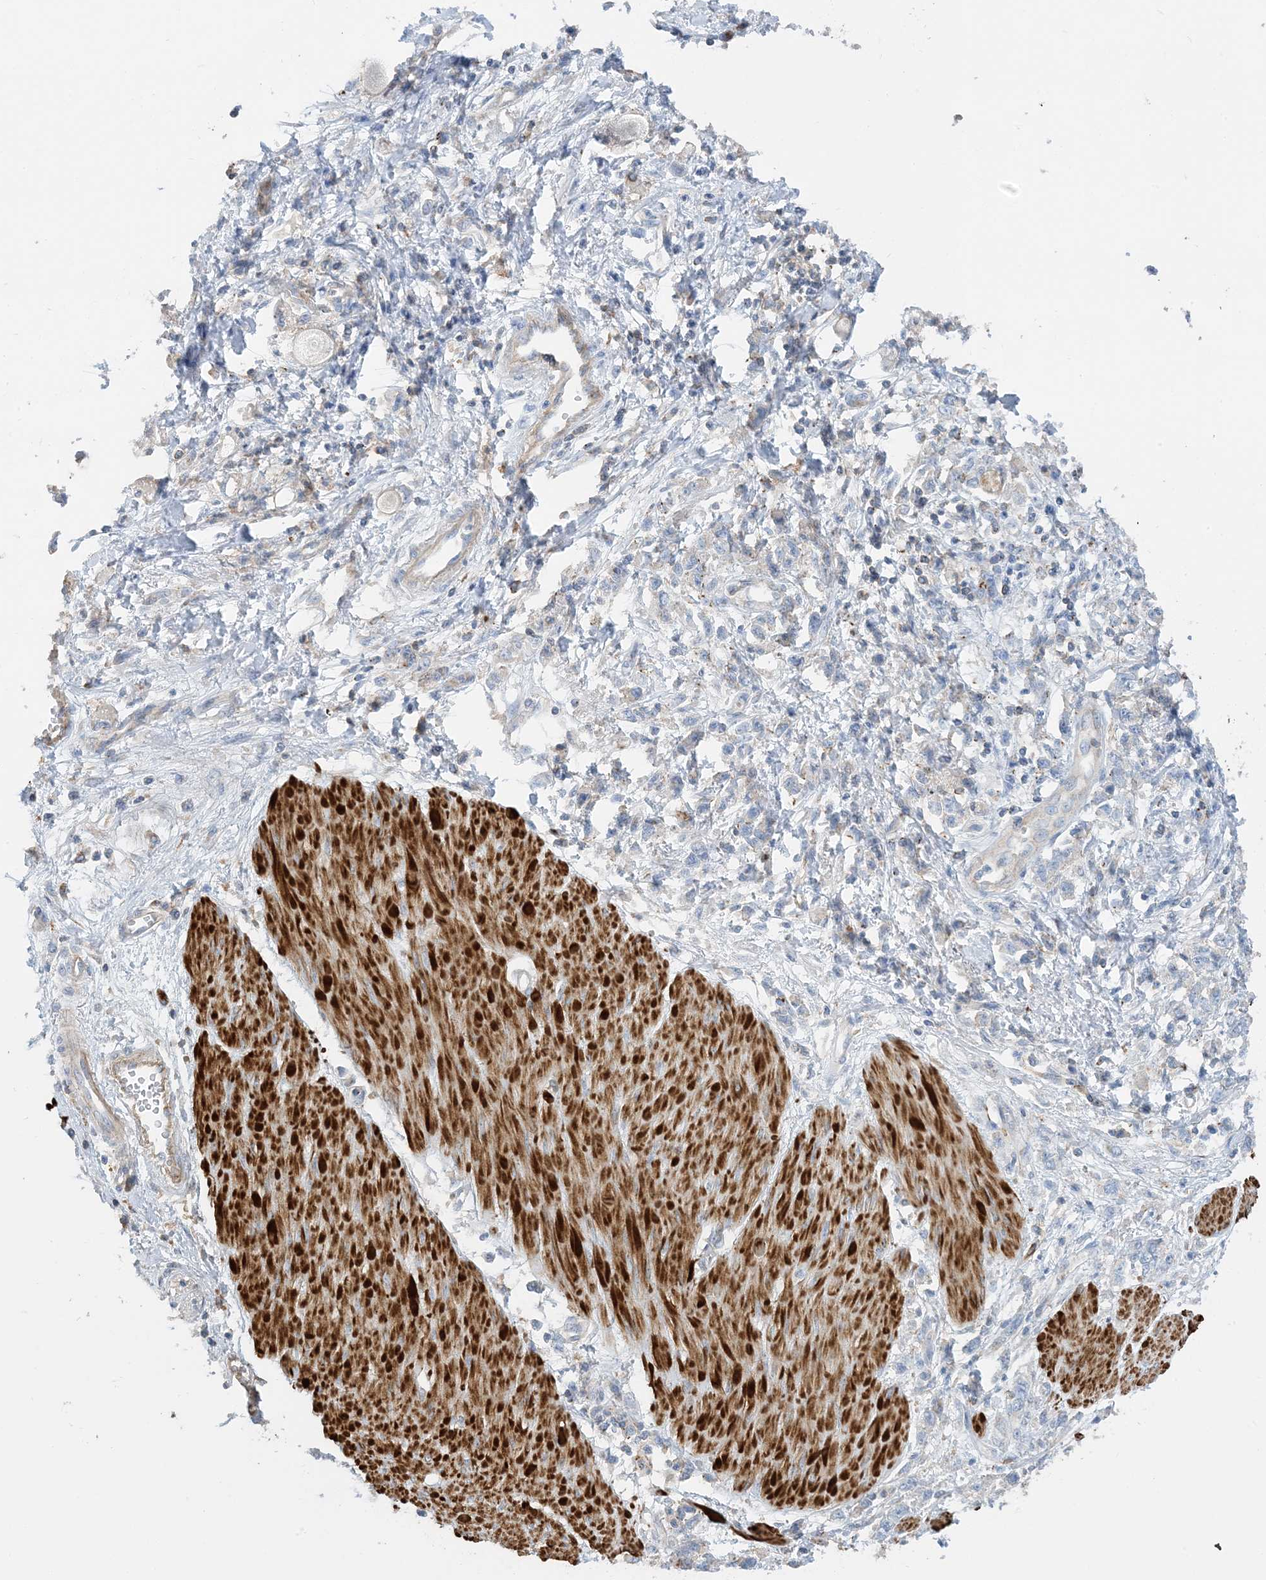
{"staining": {"intensity": "negative", "quantity": "none", "location": "none"}, "tissue": "stomach cancer", "cell_type": "Tumor cells", "image_type": "cancer", "snomed": [{"axis": "morphology", "description": "Adenocarcinoma, NOS"}, {"axis": "topography", "description": "Stomach"}], "caption": "This is an immunohistochemistry micrograph of stomach cancer (adenocarcinoma). There is no positivity in tumor cells.", "gene": "CALHM5", "patient": {"sex": "female", "age": 76}}